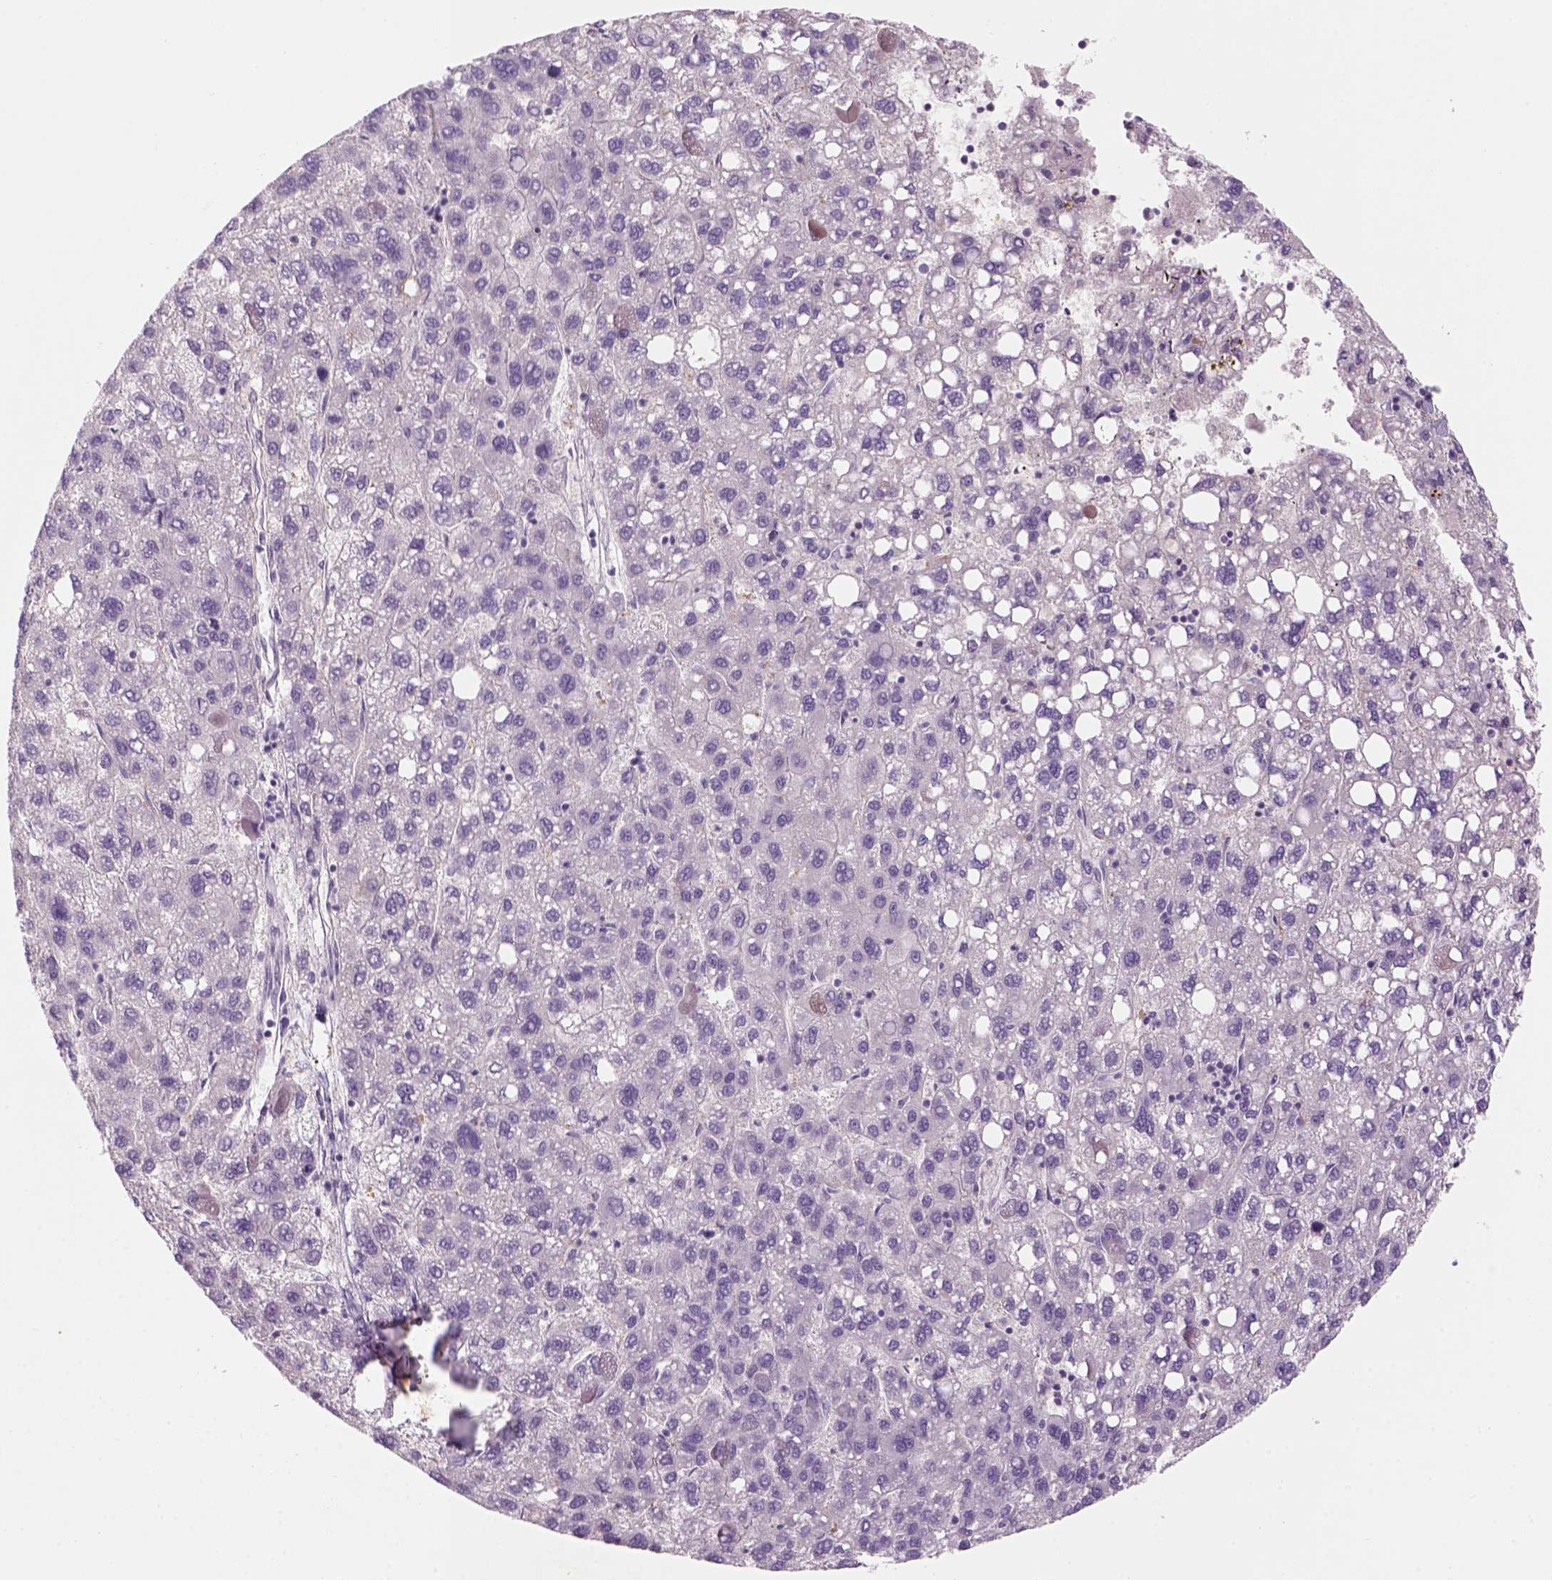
{"staining": {"intensity": "negative", "quantity": "none", "location": "none"}, "tissue": "liver cancer", "cell_type": "Tumor cells", "image_type": "cancer", "snomed": [{"axis": "morphology", "description": "Carcinoma, Hepatocellular, NOS"}, {"axis": "topography", "description": "Liver"}], "caption": "IHC histopathology image of neoplastic tissue: liver cancer (hepatocellular carcinoma) stained with DAB reveals no significant protein positivity in tumor cells.", "gene": "KRT25", "patient": {"sex": "female", "age": 82}}